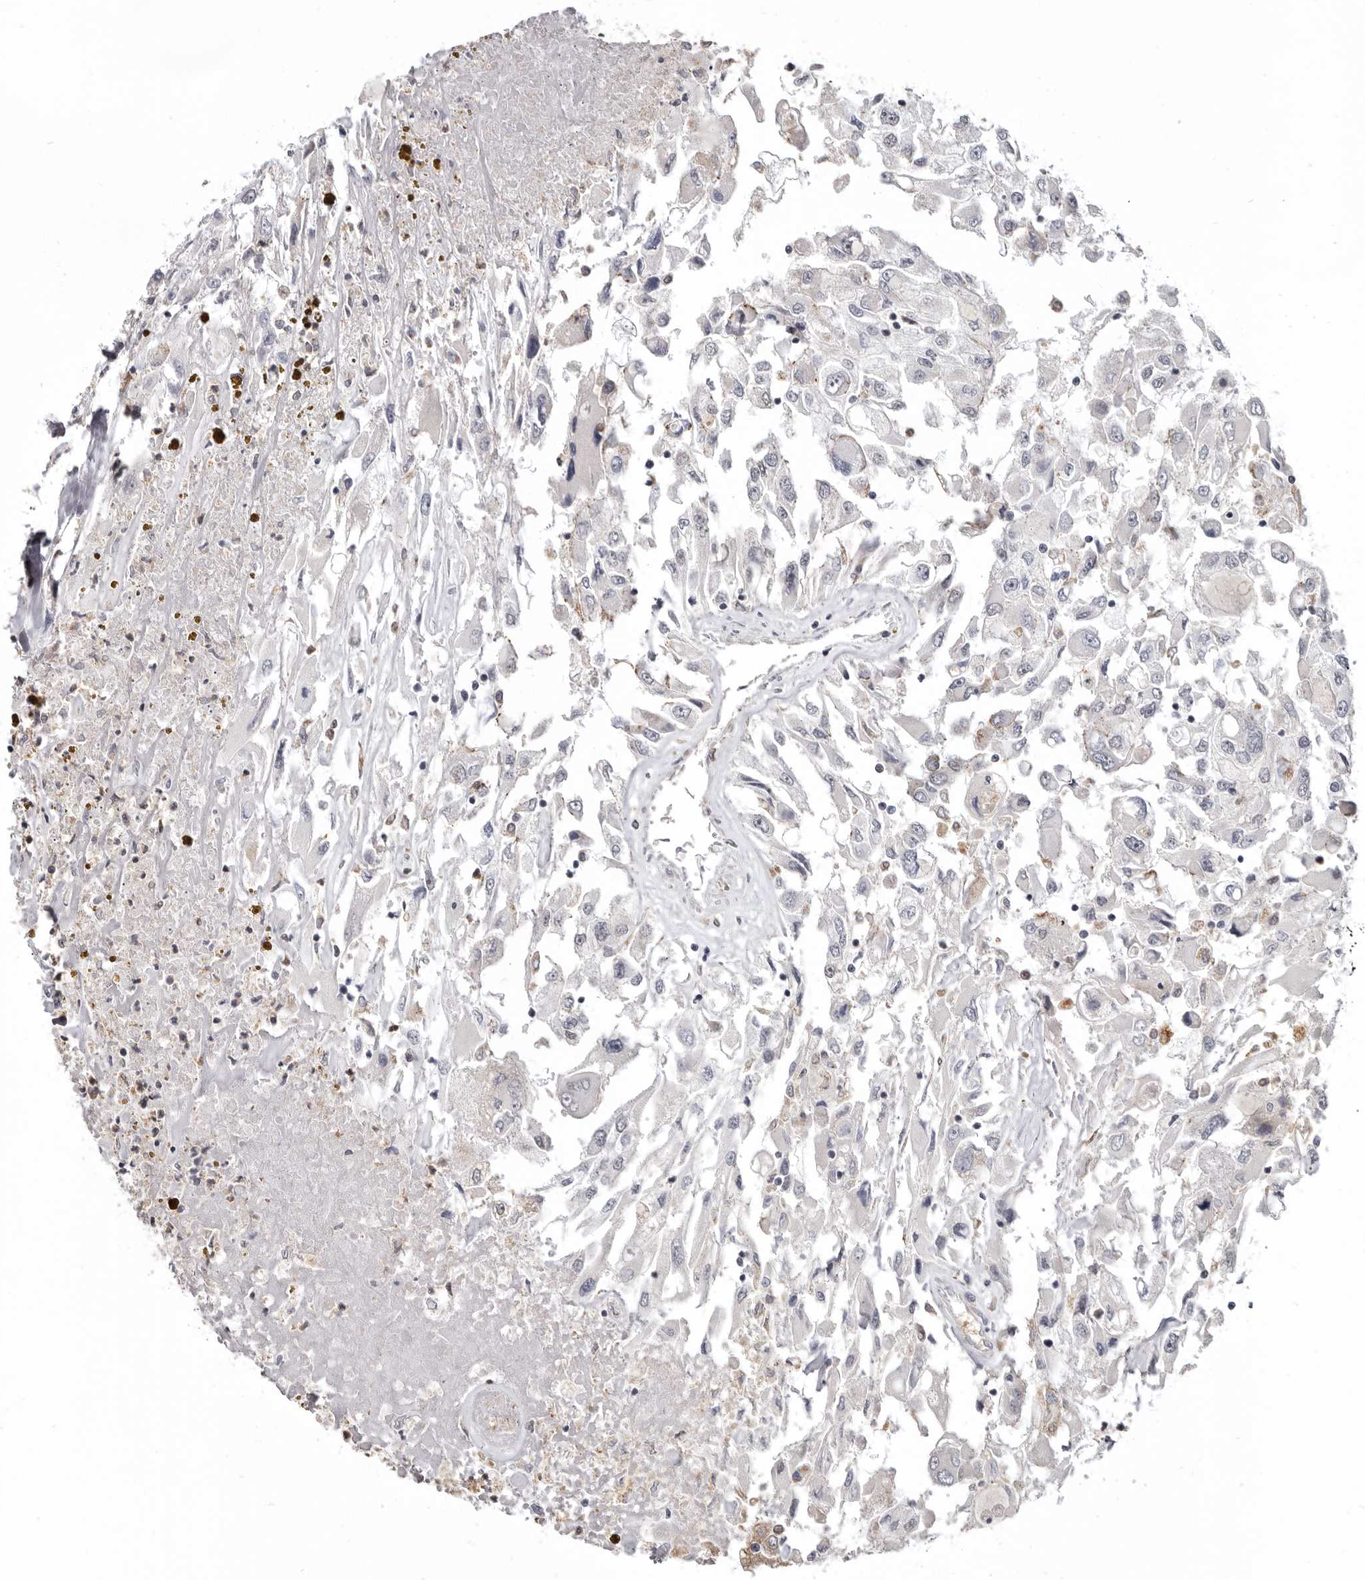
{"staining": {"intensity": "negative", "quantity": "none", "location": "none"}, "tissue": "renal cancer", "cell_type": "Tumor cells", "image_type": "cancer", "snomed": [{"axis": "morphology", "description": "Adenocarcinoma, NOS"}, {"axis": "topography", "description": "Kidney"}], "caption": "Adenocarcinoma (renal) stained for a protein using IHC demonstrates no positivity tumor cells.", "gene": "CGN", "patient": {"sex": "female", "age": 52}}